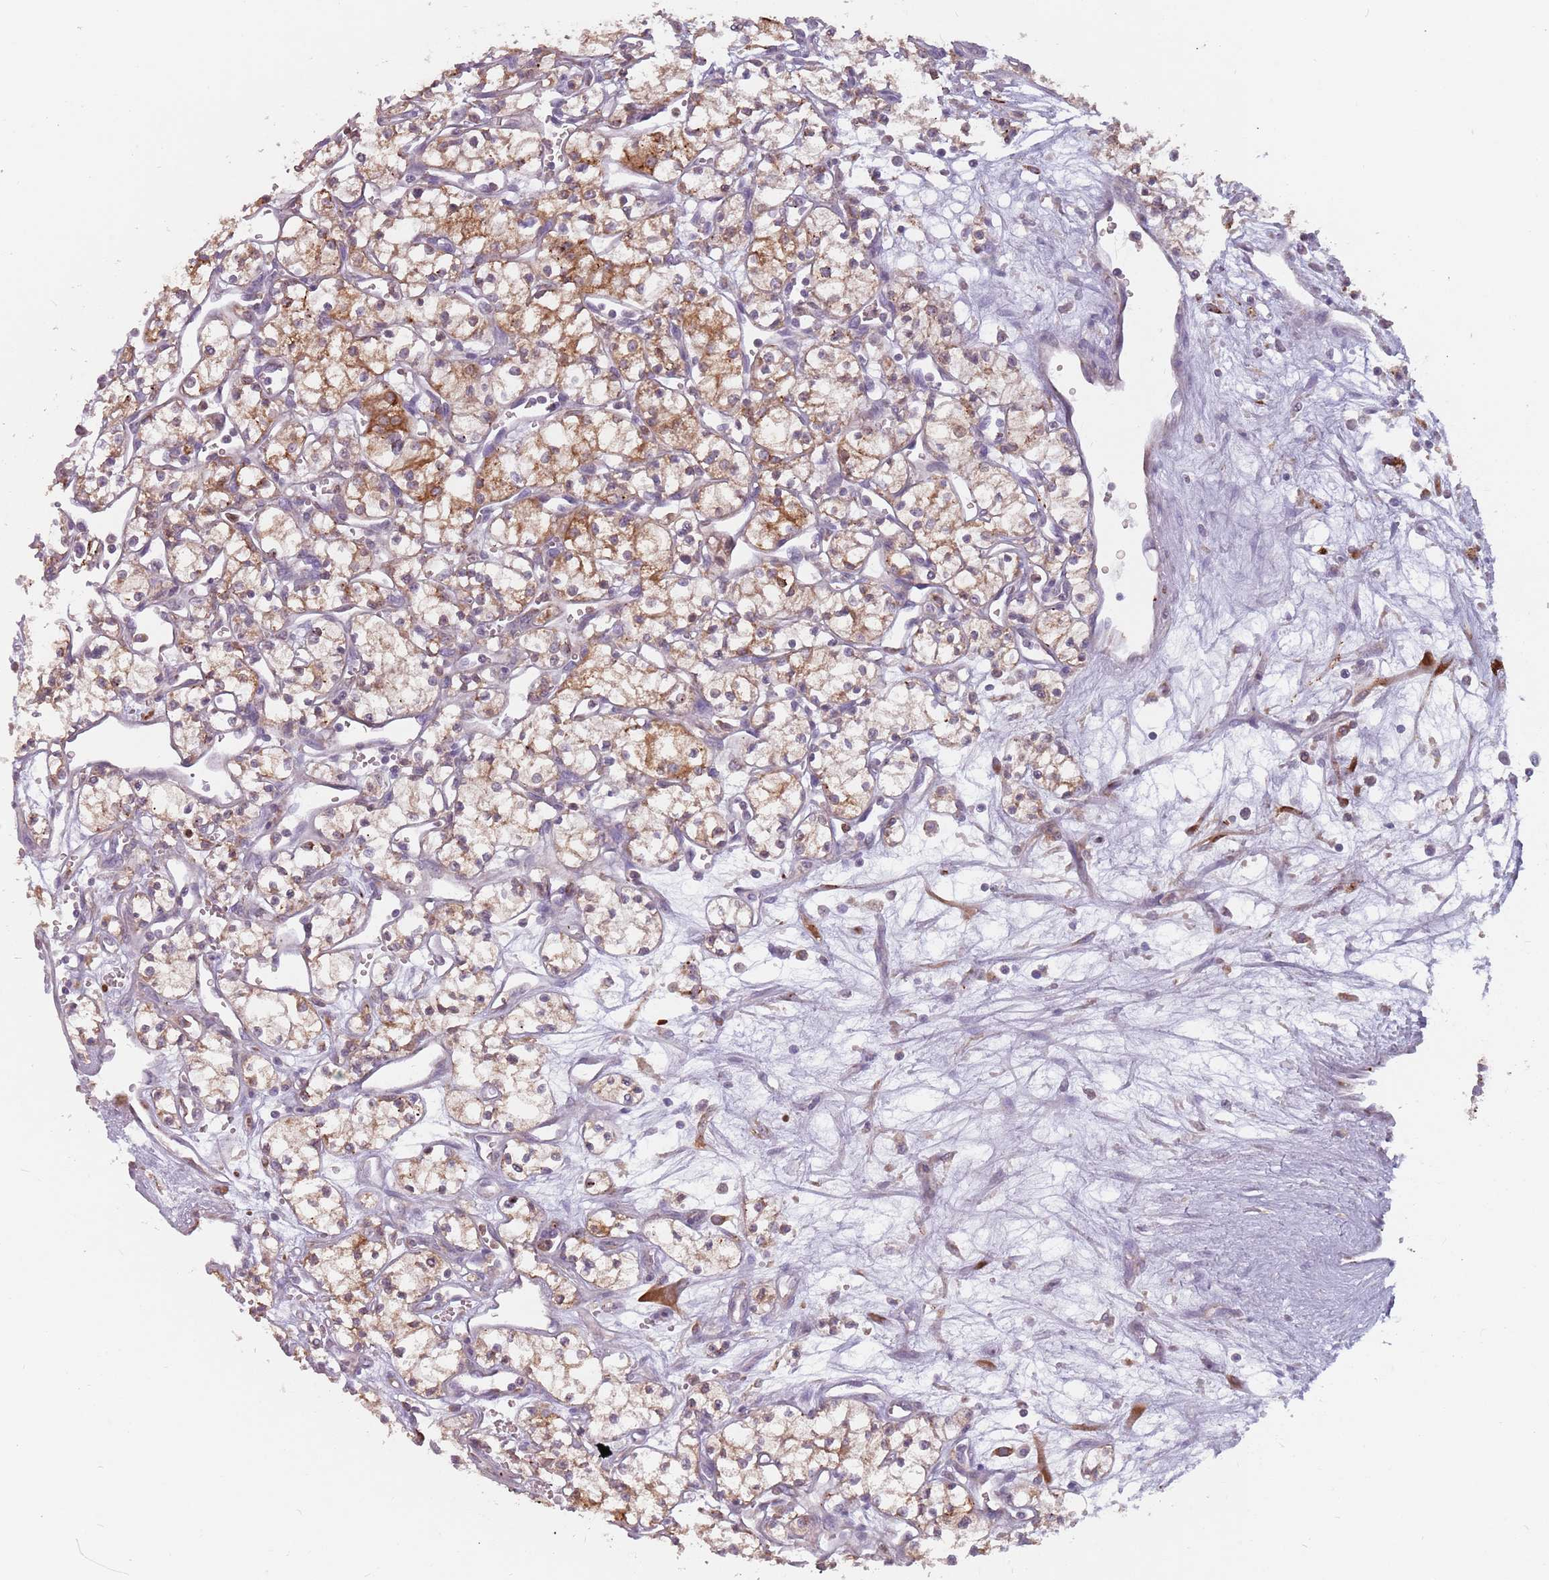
{"staining": {"intensity": "moderate", "quantity": "25%-75%", "location": "cytoplasmic/membranous"}, "tissue": "renal cancer", "cell_type": "Tumor cells", "image_type": "cancer", "snomed": [{"axis": "morphology", "description": "Adenocarcinoma, NOS"}, {"axis": "topography", "description": "Kidney"}], "caption": "Tumor cells show moderate cytoplasmic/membranous positivity in approximately 25%-75% of cells in renal cancer. (DAB = brown stain, brightfield microscopy at high magnification).", "gene": "RPS9", "patient": {"sex": "male", "age": 59}}